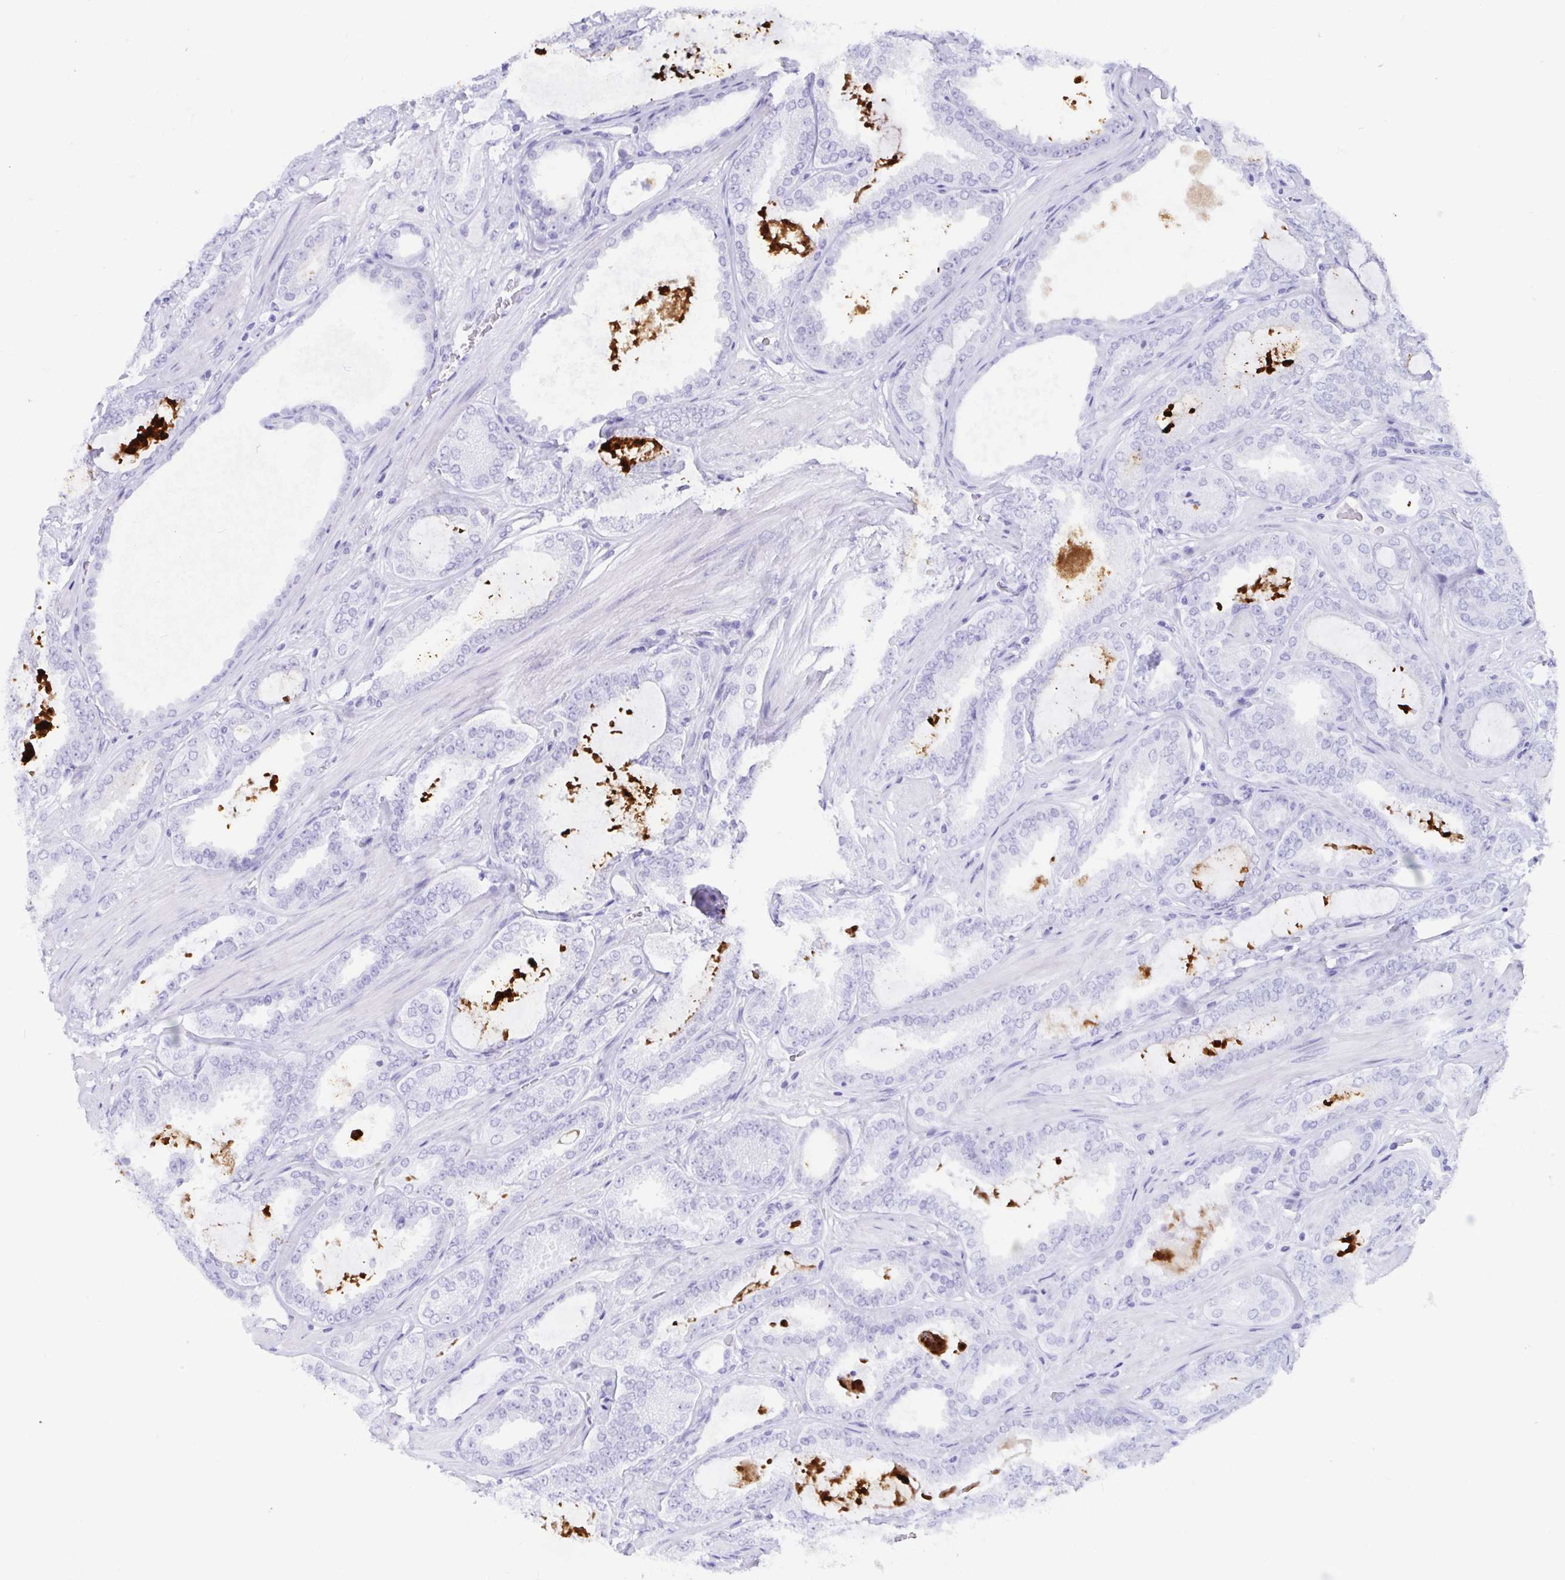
{"staining": {"intensity": "negative", "quantity": "none", "location": "none"}, "tissue": "prostate cancer", "cell_type": "Tumor cells", "image_type": "cancer", "snomed": [{"axis": "morphology", "description": "Adenocarcinoma, High grade"}, {"axis": "topography", "description": "Prostate"}], "caption": "Human prostate high-grade adenocarcinoma stained for a protein using immunohistochemistry (IHC) reveals no expression in tumor cells.", "gene": "CD164L2", "patient": {"sex": "male", "age": 63}}